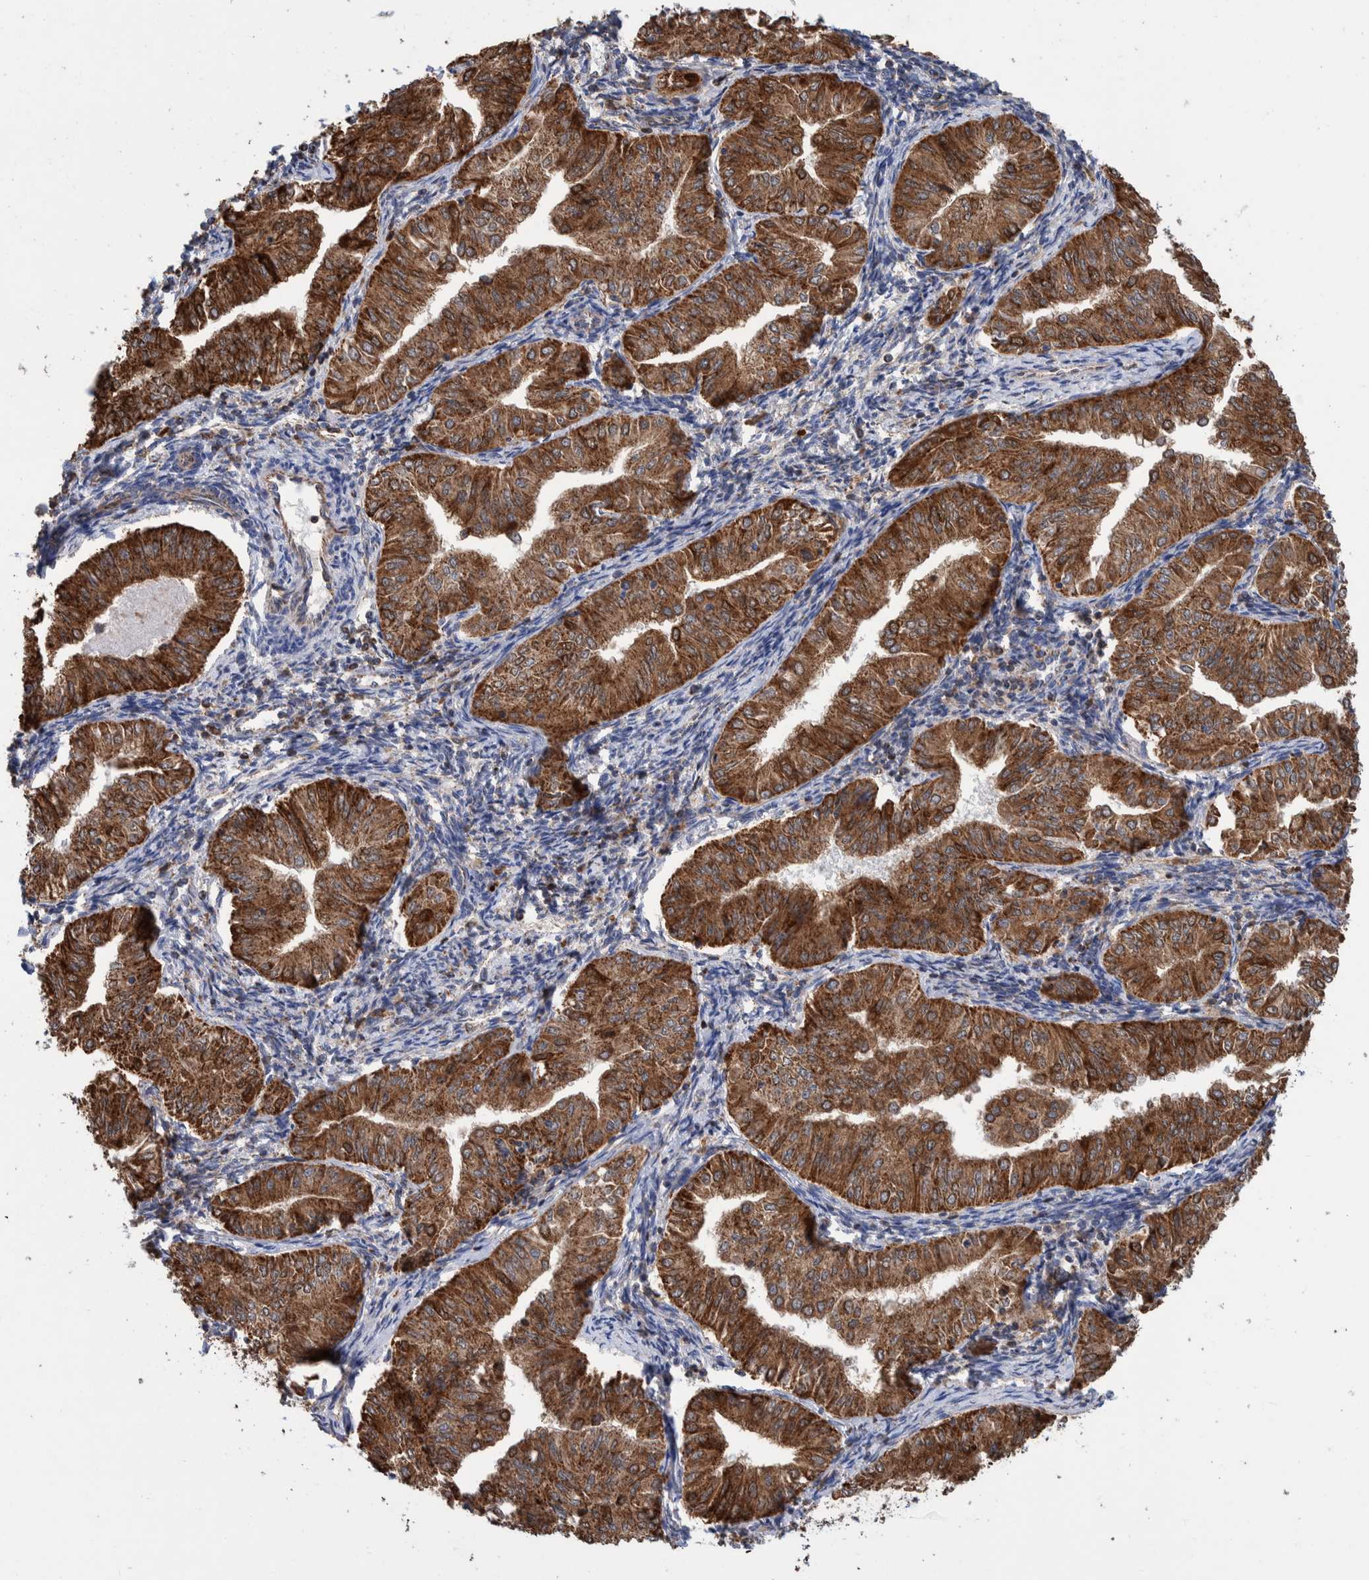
{"staining": {"intensity": "strong", "quantity": ">75%", "location": "cytoplasmic/membranous"}, "tissue": "endometrial cancer", "cell_type": "Tumor cells", "image_type": "cancer", "snomed": [{"axis": "morphology", "description": "Normal tissue, NOS"}, {"axis": "morphology", "description": "Adenocarcinoma, NOS"}, {"axis": "topography", "description": "Endometrium"}], "caption": "Adenocarcinoma (endometrial) stained for a protein (brown) displays strong cytoplasmic/membranous positive expression in about >75% of tumor cells.", "gene": "DECR1", "patient": {"sex": "female", "age": 53}}